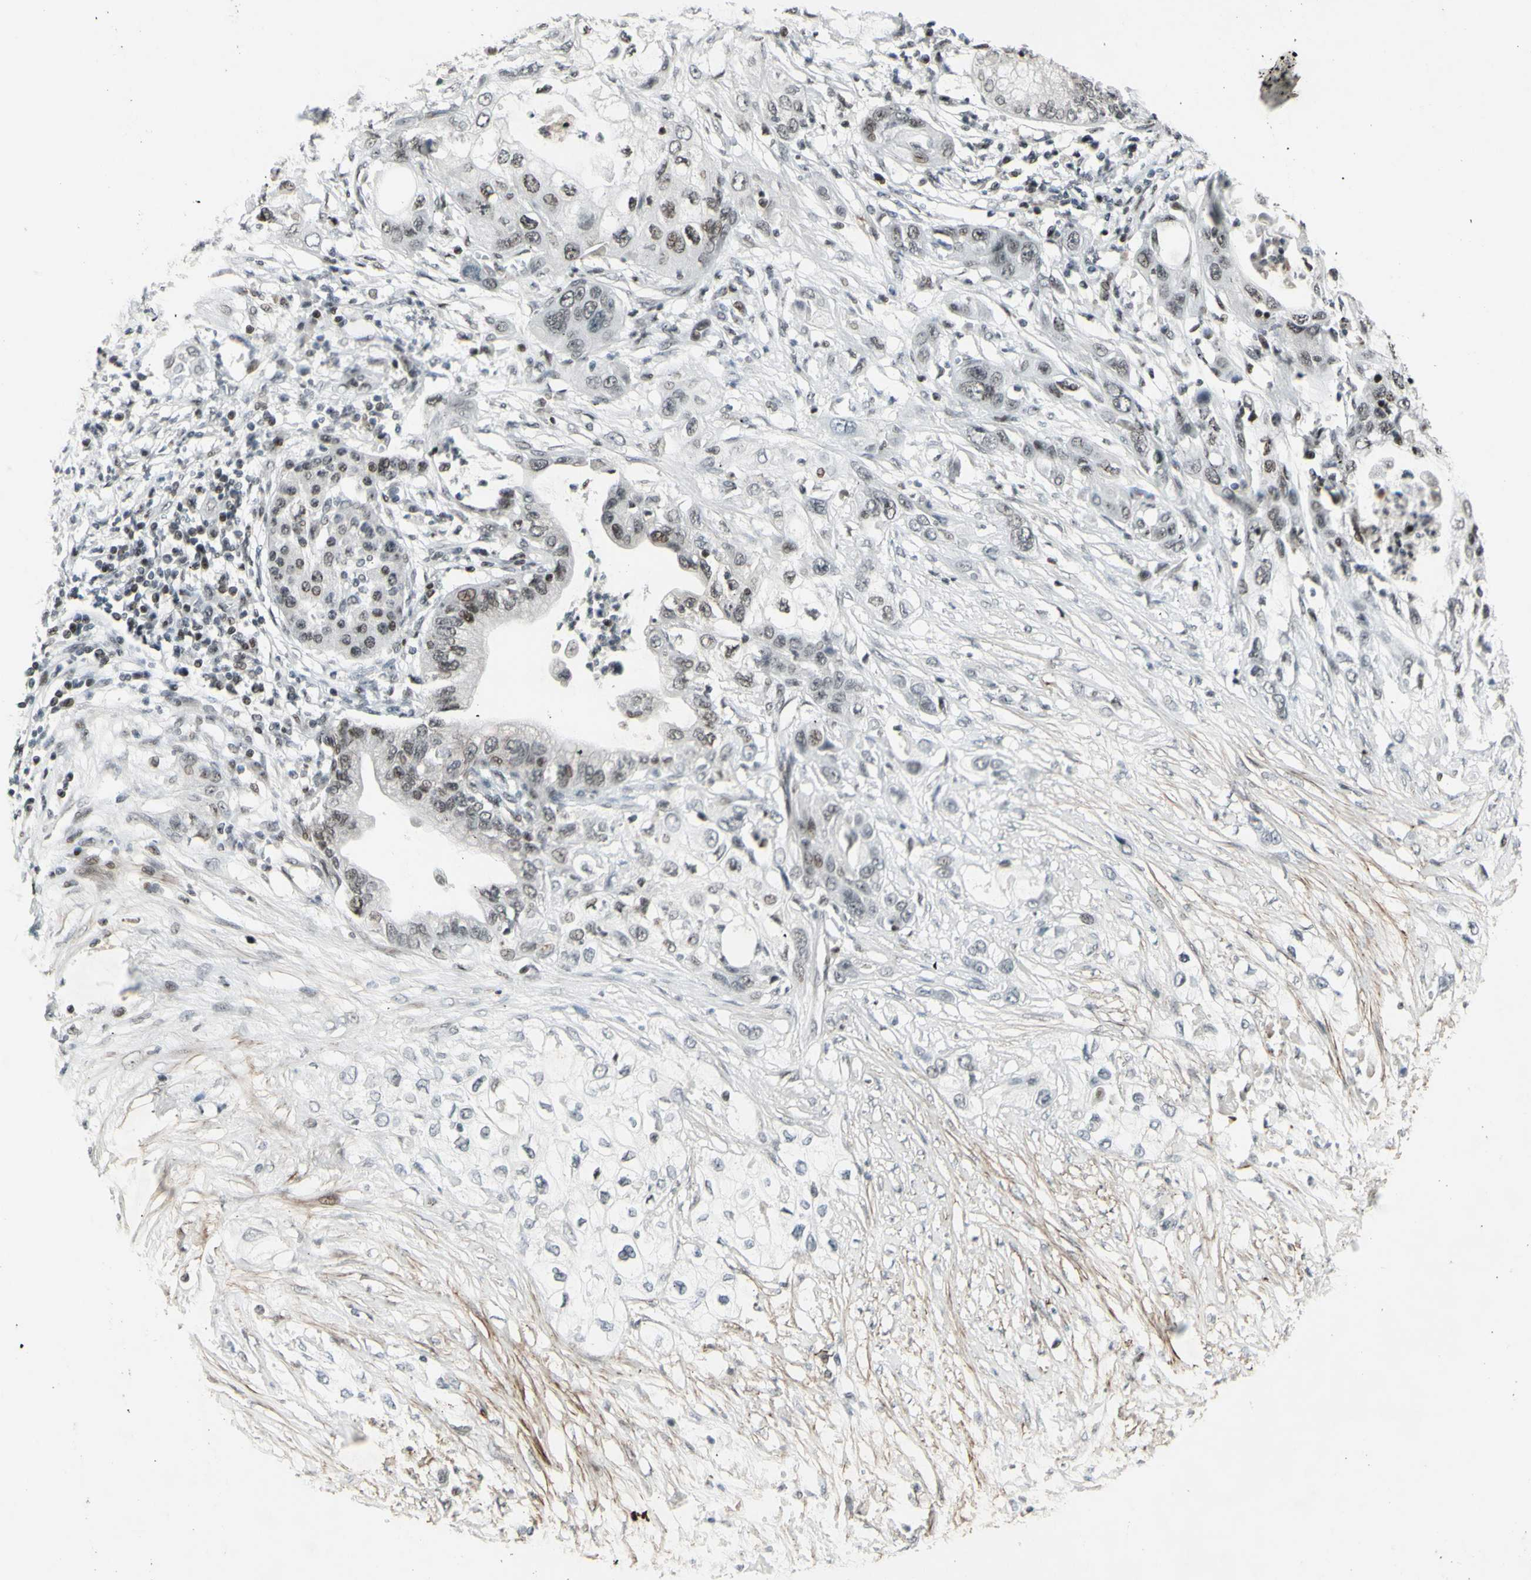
{"staining": {"intensity": "weak", "quantity": "<25%", "location": "nuclear"}, "tissue": "pancreatic cancer", "cell_type": "Tumor cells", "image_type": "cancer", "snomed": [{"axis": "morphology", "description": "Adenocarcinoma, NOS"}, {"axis": "topography", "description": "Pancreas"}], "caption": "High power microscopy histopathology image of an immunohistochemistry histopathology image of pancreatic adenocarcinoma, revealing no significant positivity in tumor cells. (Immunohistochemistry, brightfield microscopy, high magnification).", "gene": "SUPT6H", "patient": {"sex": "female", "age": 70}}